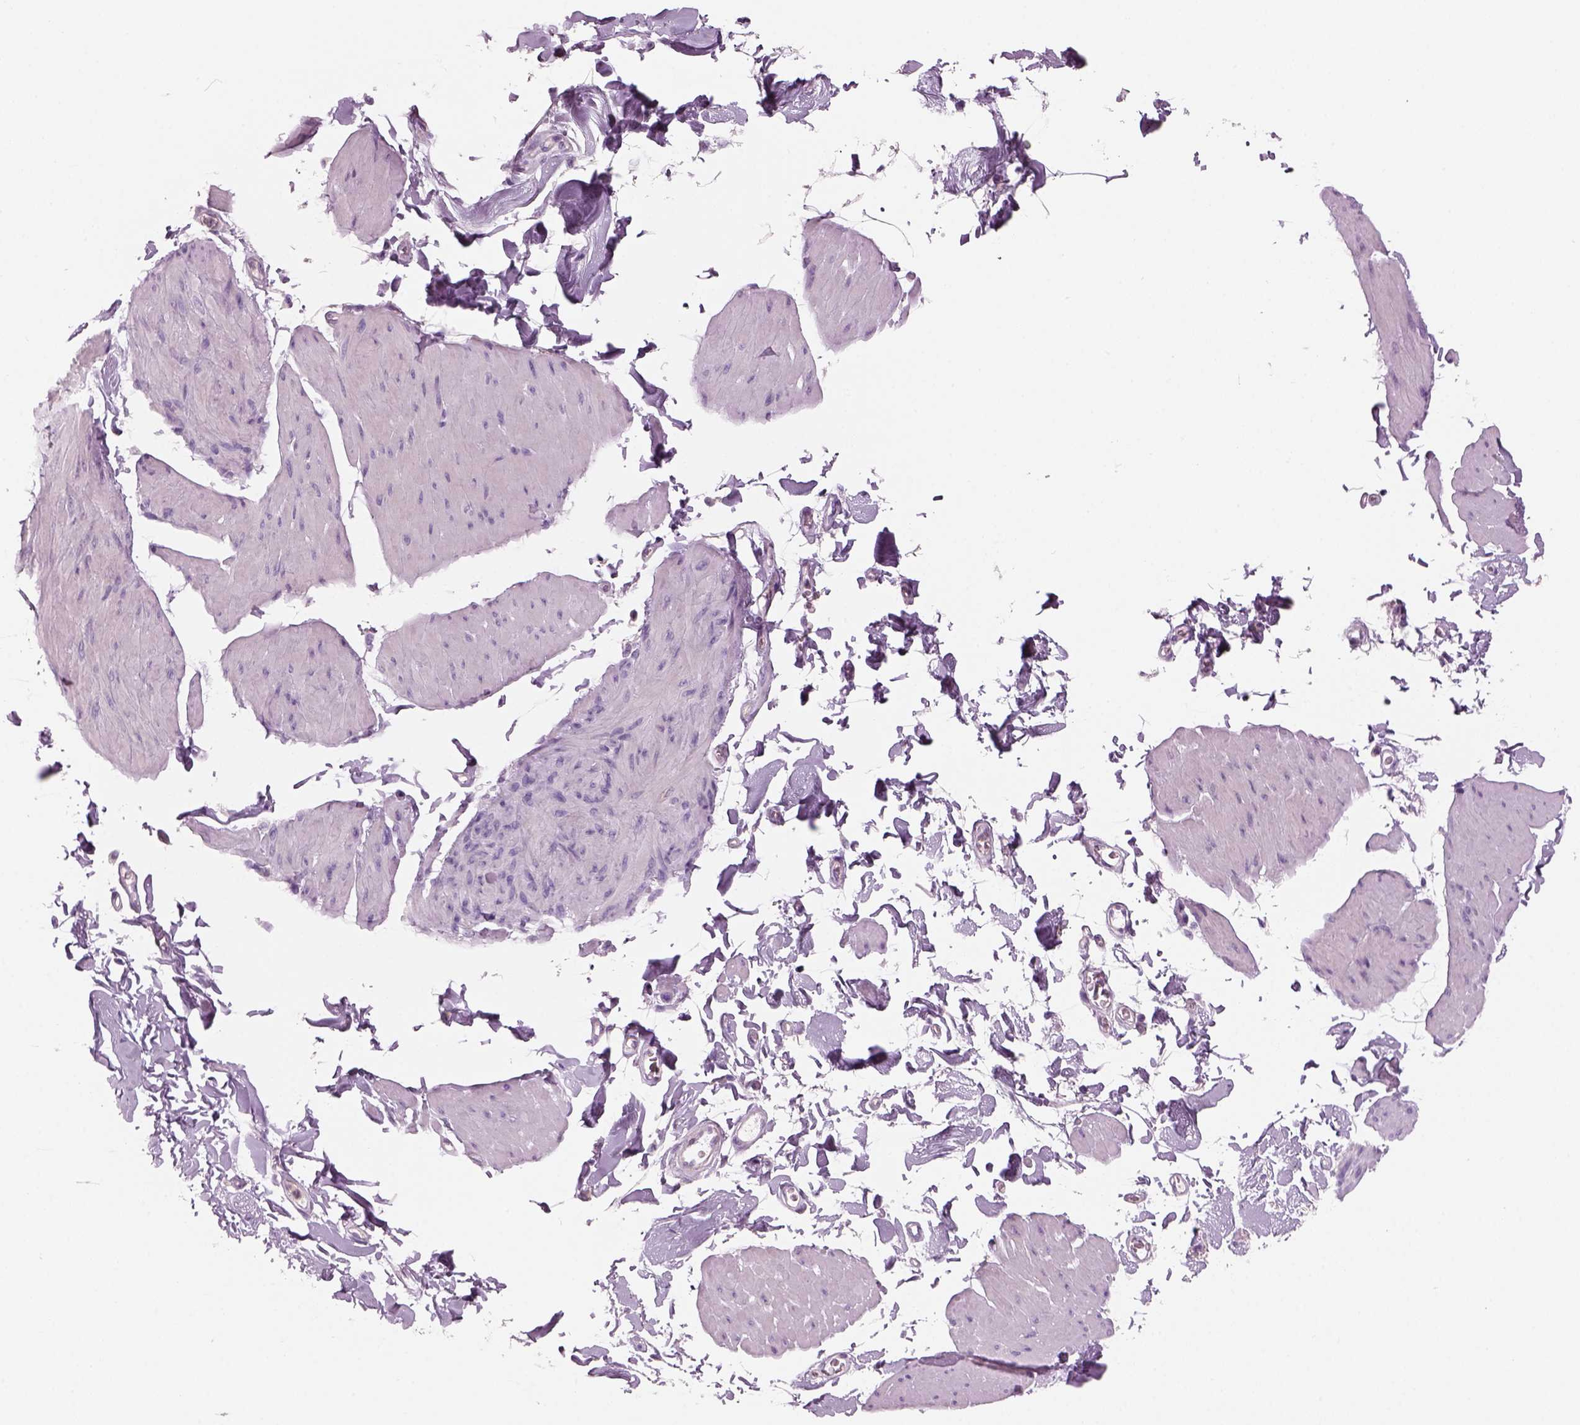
{"staining": {"intensity": "negative", "quantity": "none", "location": "none"}, "tissue": "smooth muscle", "cell_type": "Smooth muscle cells", "image_type": "normal", "snomed": [{"axis": "morphology", "description": "Normal tissue, NOS"}, {"axis": "topography", "description": "Adipose tissue"}, {"axis": "topography", "description": "Smooth muscle"}, {"axis": "topography", "description": "Peripheral nerve tissue"}], "caption": "This is an IHC photomicrograph of normal human smooth muscle. There is no staining in smooth muscle cells.", "gene": "SLC1A7", "patient": {"sex": "male", "age": 83}}